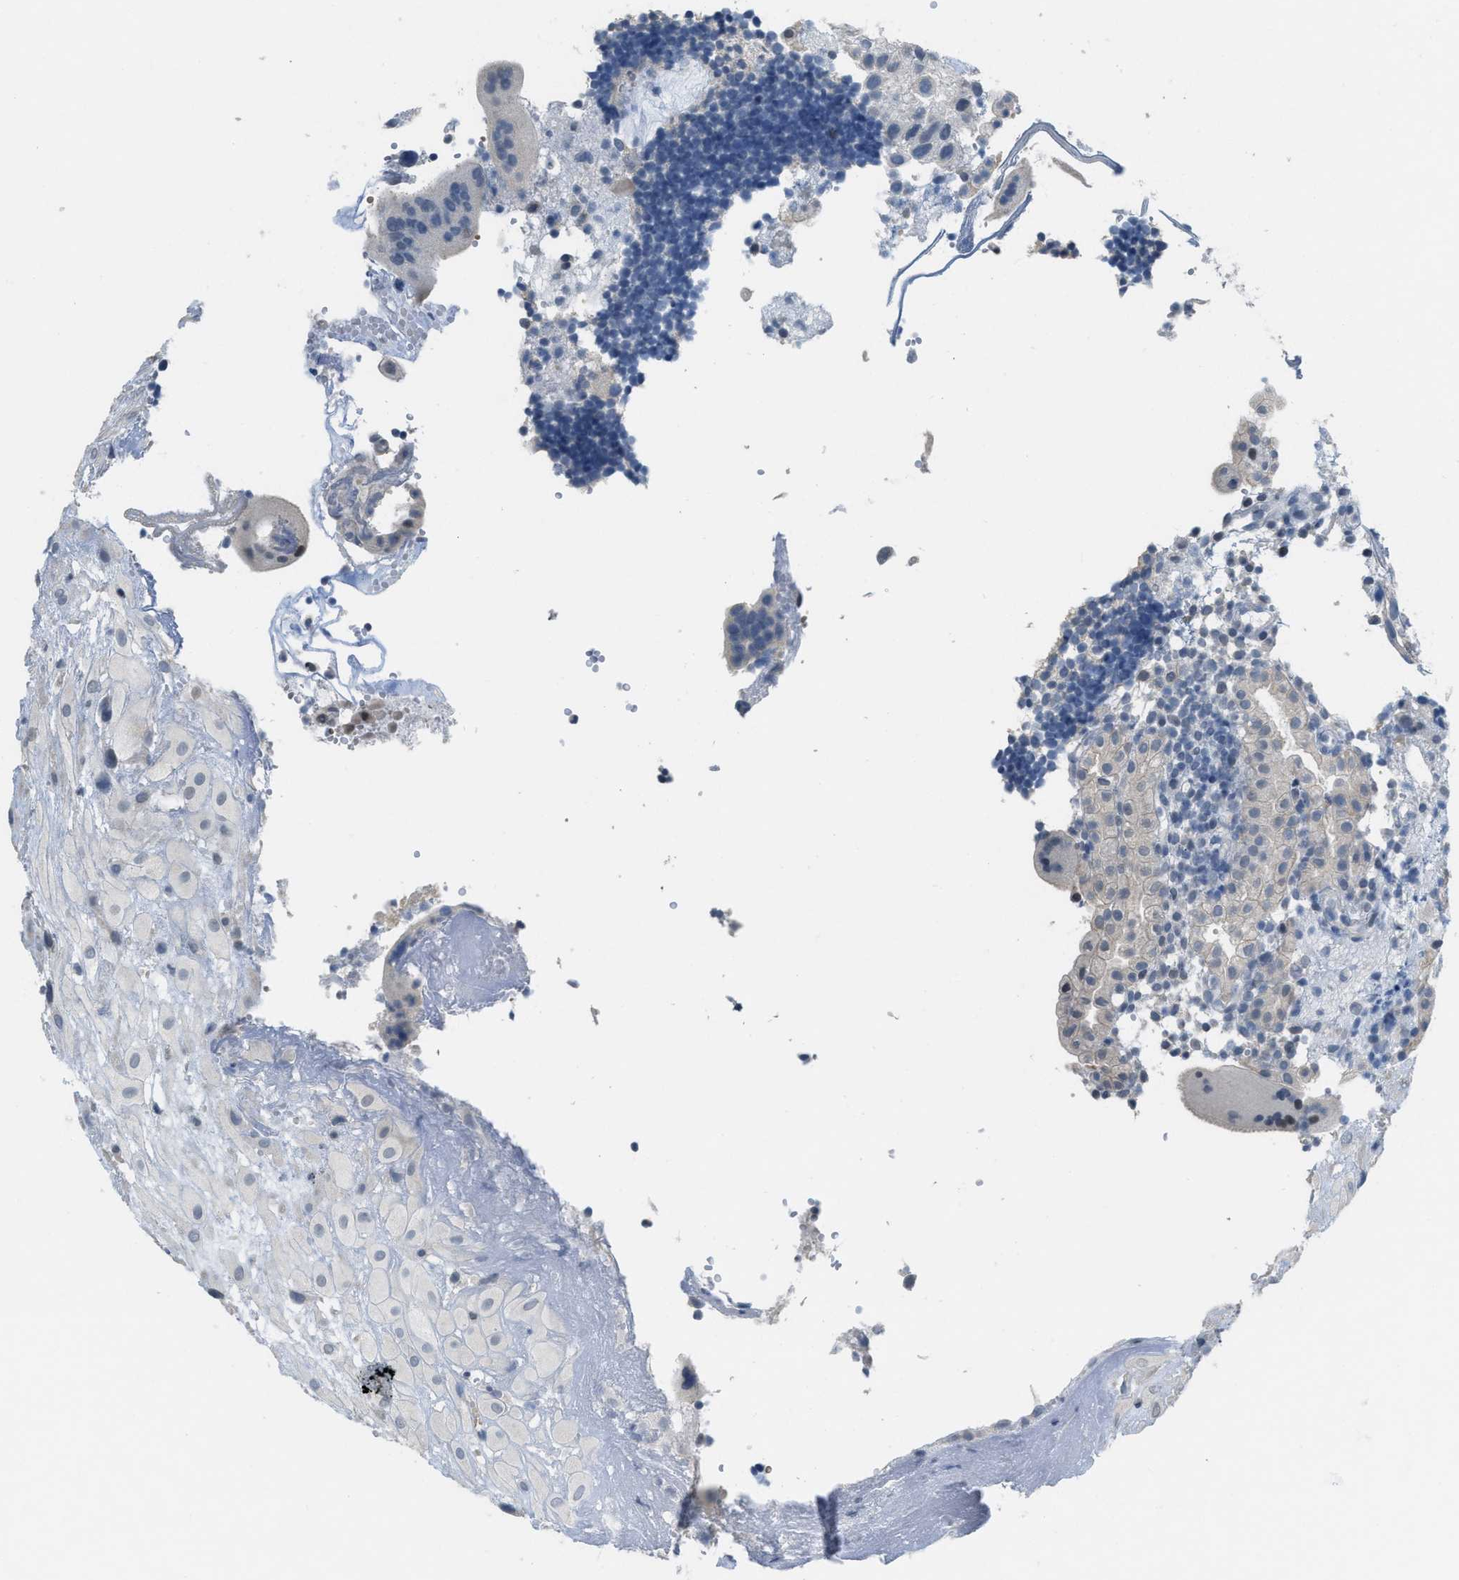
{"staining": {"intensity": "negative", "quantity": "none", "location": "none"}, "tissue": "placenta", "cell_type": "Decidual cells", "image_type": "normal", "snomed": [{"axis": "morphology", "description": "Normal tissue, NOS"}, {"axis": "topography", "description": "Placenta"}], "caption": "High power microscopy image of an immunohistochemistry micrograph of normal placenta, revealing no significant expression in decidual cells. The staining was performed using DAB (3,3'-diaminobenzidine) to visualize the protein expression in brown, while the nuclei were stained in blue with hematoxylin (Magnification: 20x).", "gene": "TXNDC2", "patient": {"sex": "female", "age": 18}}